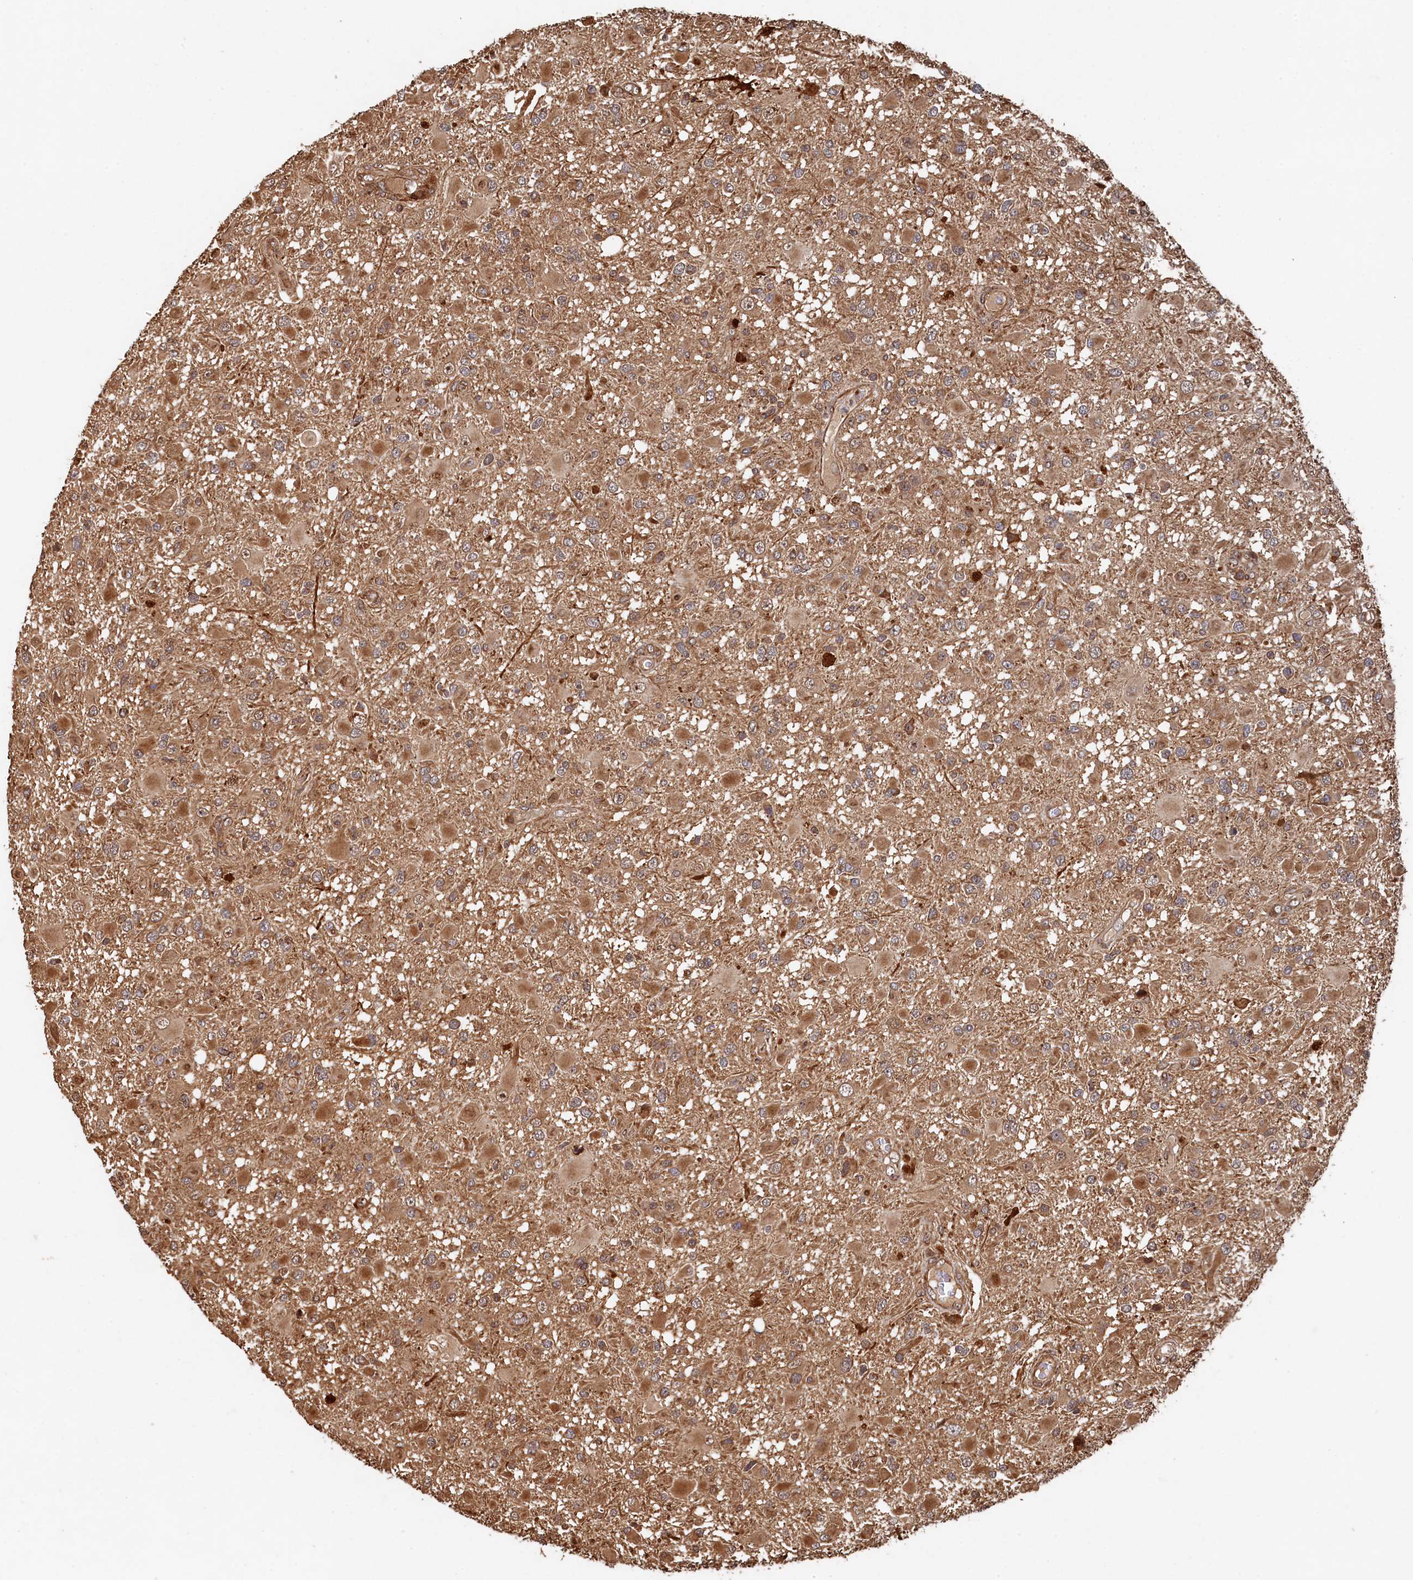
{"staining": {"intensity": "moderate", "quantity": ">75%", "location": "cytoplasmic/membranous"}, "tissue": "glioma", "cell_type": "Tumor cells", "image_type": "cancer", "snomed": [{"axis": "morphology", "description": "Glioma, malignant, High grade"}, {"axis": "topography", "description": "Brain"}], "caption": "Human glioma stained for a protein (brown) reveals moderate cytoplasmic/membranous positive expression in about >75% of tumor cells.", "gene": "PIGN", "patient": {"sex": "male", "age": 53}}